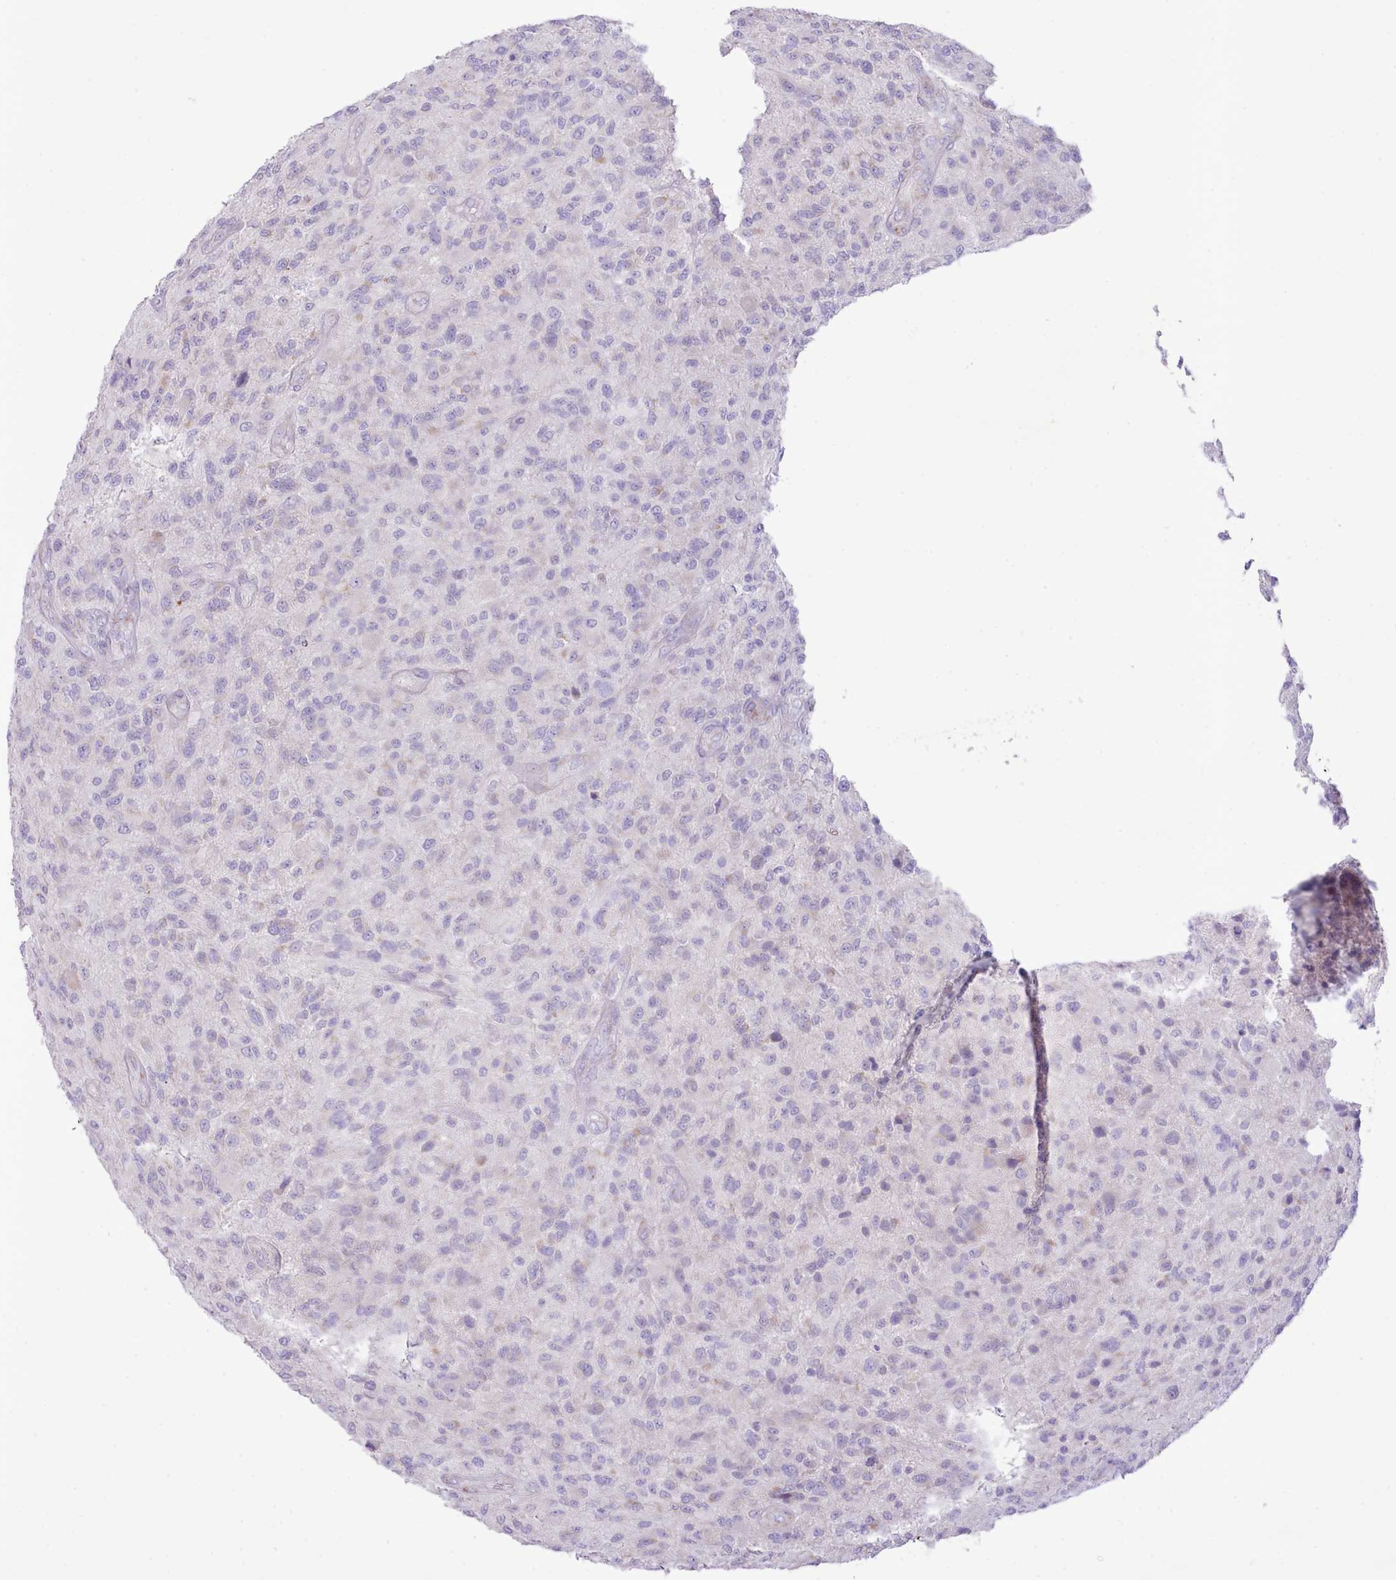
{"staining": {"intensity": "negative", "quantity": "none", "location": "none"}, "tissue": "glioma", "cell_type": "Tumor cells", "image_type": "cancer", "snomed": [{"axis": "morphology", "description": "Glioma, malignant, High grade"}, {"axis": "topography", "description": "Brain"}], "caption": "Tumor cells show no significant protein expression in high-grade glioma (malignant).", "gene": "CCL1", "patient": {"sex": "male", "age": 47}}